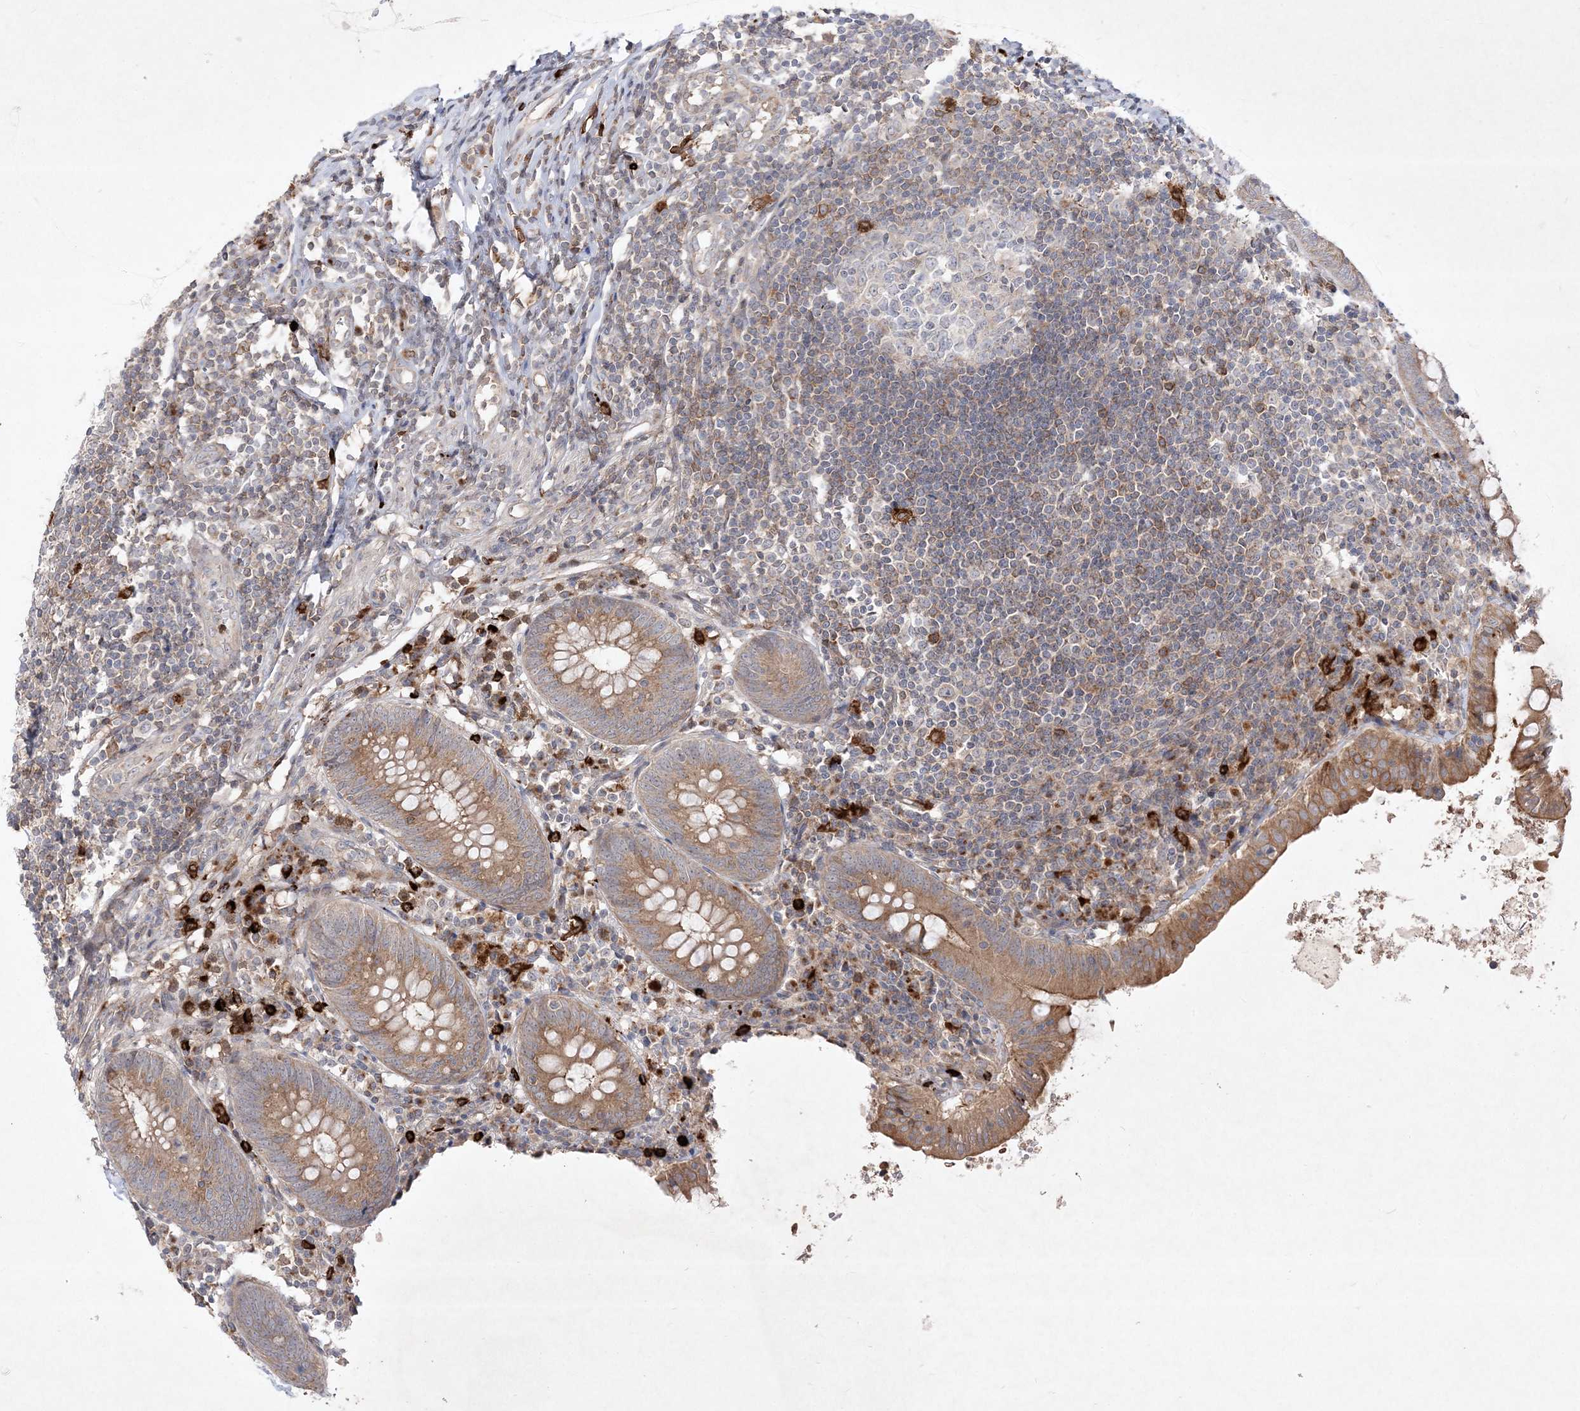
{"staining": {"intensity": "moderate", "quantity": ">75%", "location": "cytoplasmic/membranous"}, "tissue": "appendix", "cell_type": "Glandular cells", "image_type": "normal", "snomed": [{"axis": "morphology", "description": "Normal tissue, NOS"}, {"axis": "topography", "description": "Appendix"}], "caption": "Glandular cells show medium levels of moderate cytoplasmic/membranous staining in approximately >75% of cells in normal appendix.", "gene": "CLNK", "patient": {"sex": "female", "age": 54}}